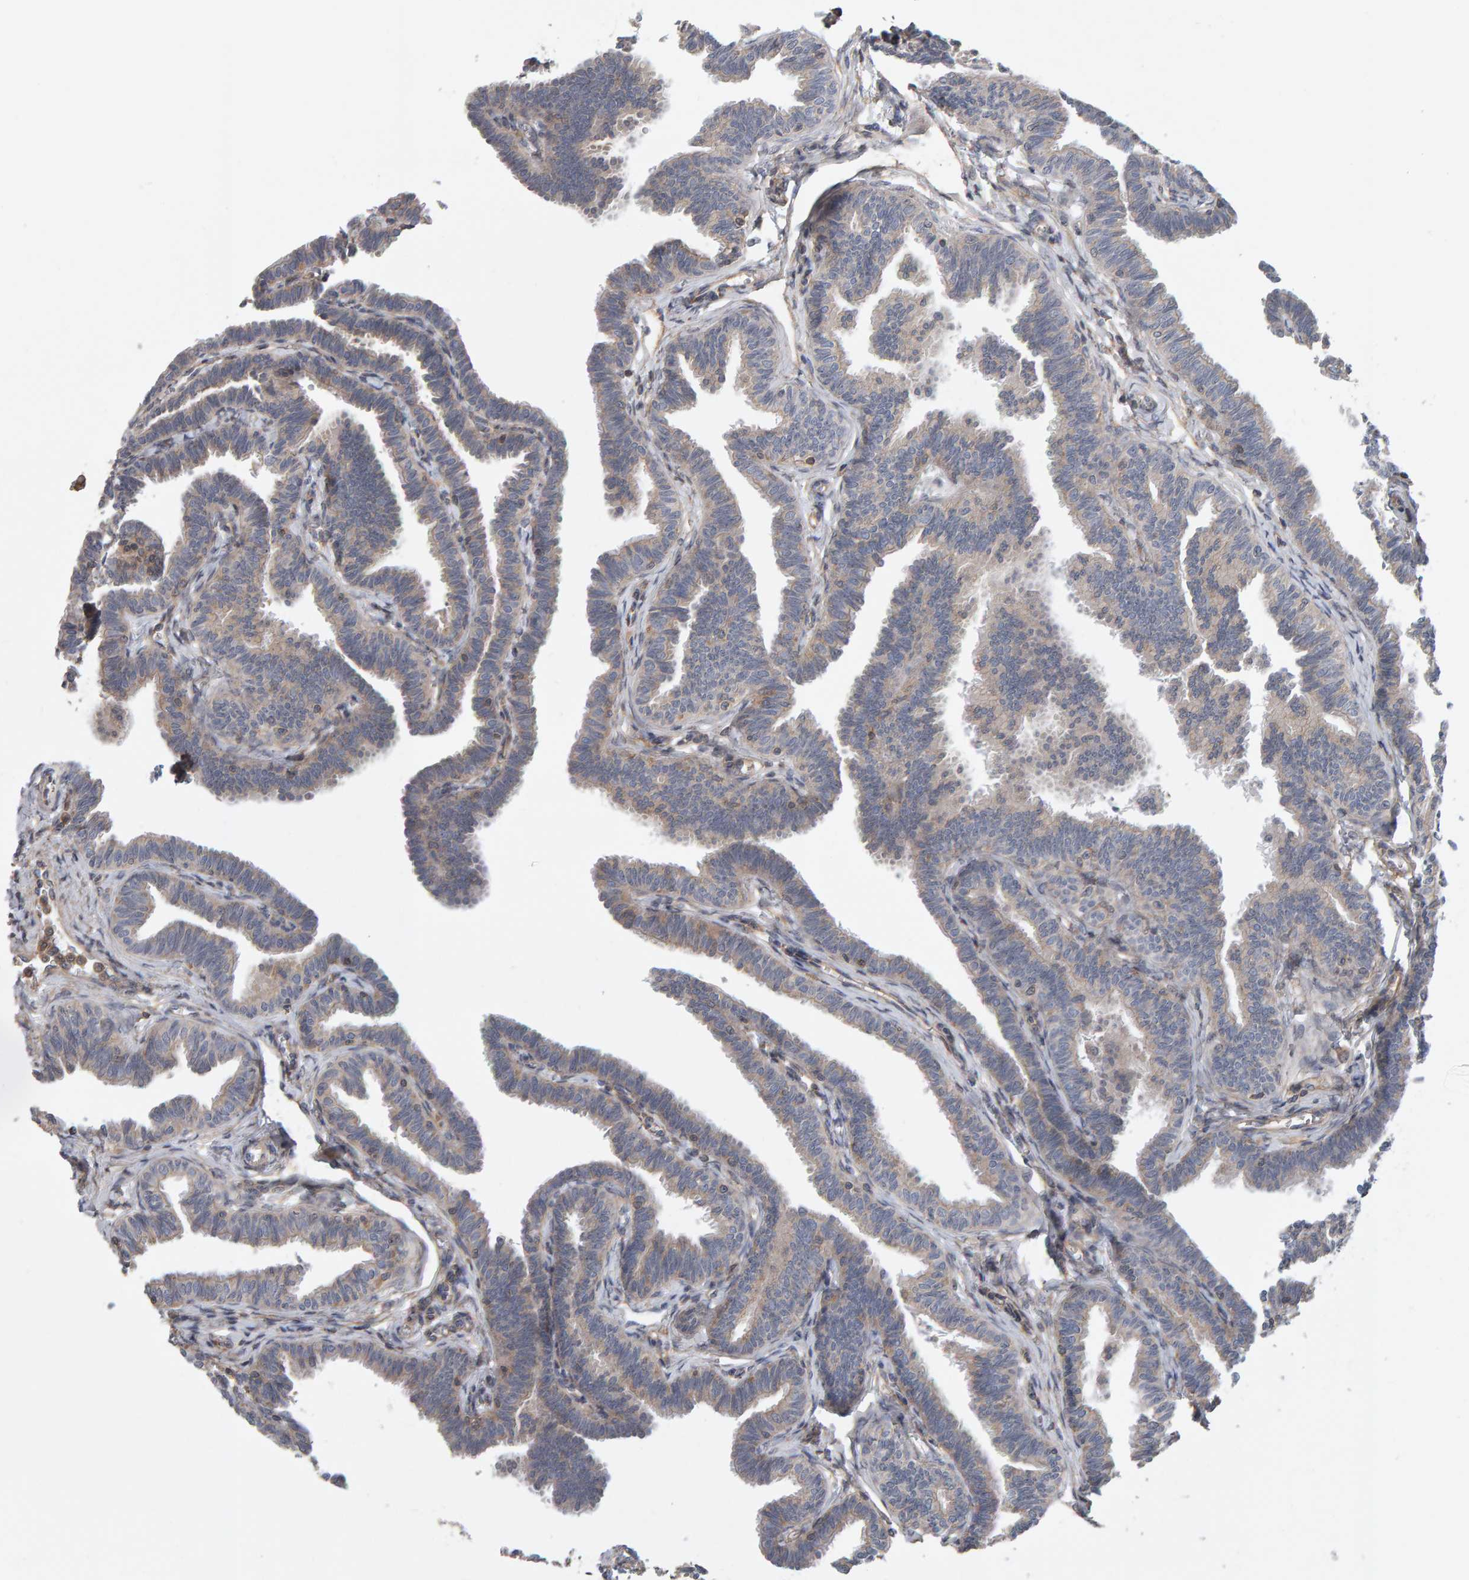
{"staining": {"intensity": "weak", "quantity": "25%-75%", "location": "cytoplasmic/membranous"}, "tissue": "fallopian tube", "cell_type": "Glandular cells", "image_type": "normal", "snomed": [{"axis": "morphology", "description": "Normal tissue, NOS"}, {"axis": "topography", "description": "Fallopian tube"}, {"axis": "topography", "description": "Ovary"}], "caption": "Protein analysis of normal fallopian tube displays weak cytoplasmic/membranous staining in about 25%-75% of glandular cells.", "gene": "C9orf72", "patient": {"sex": "female", "age": 23}}